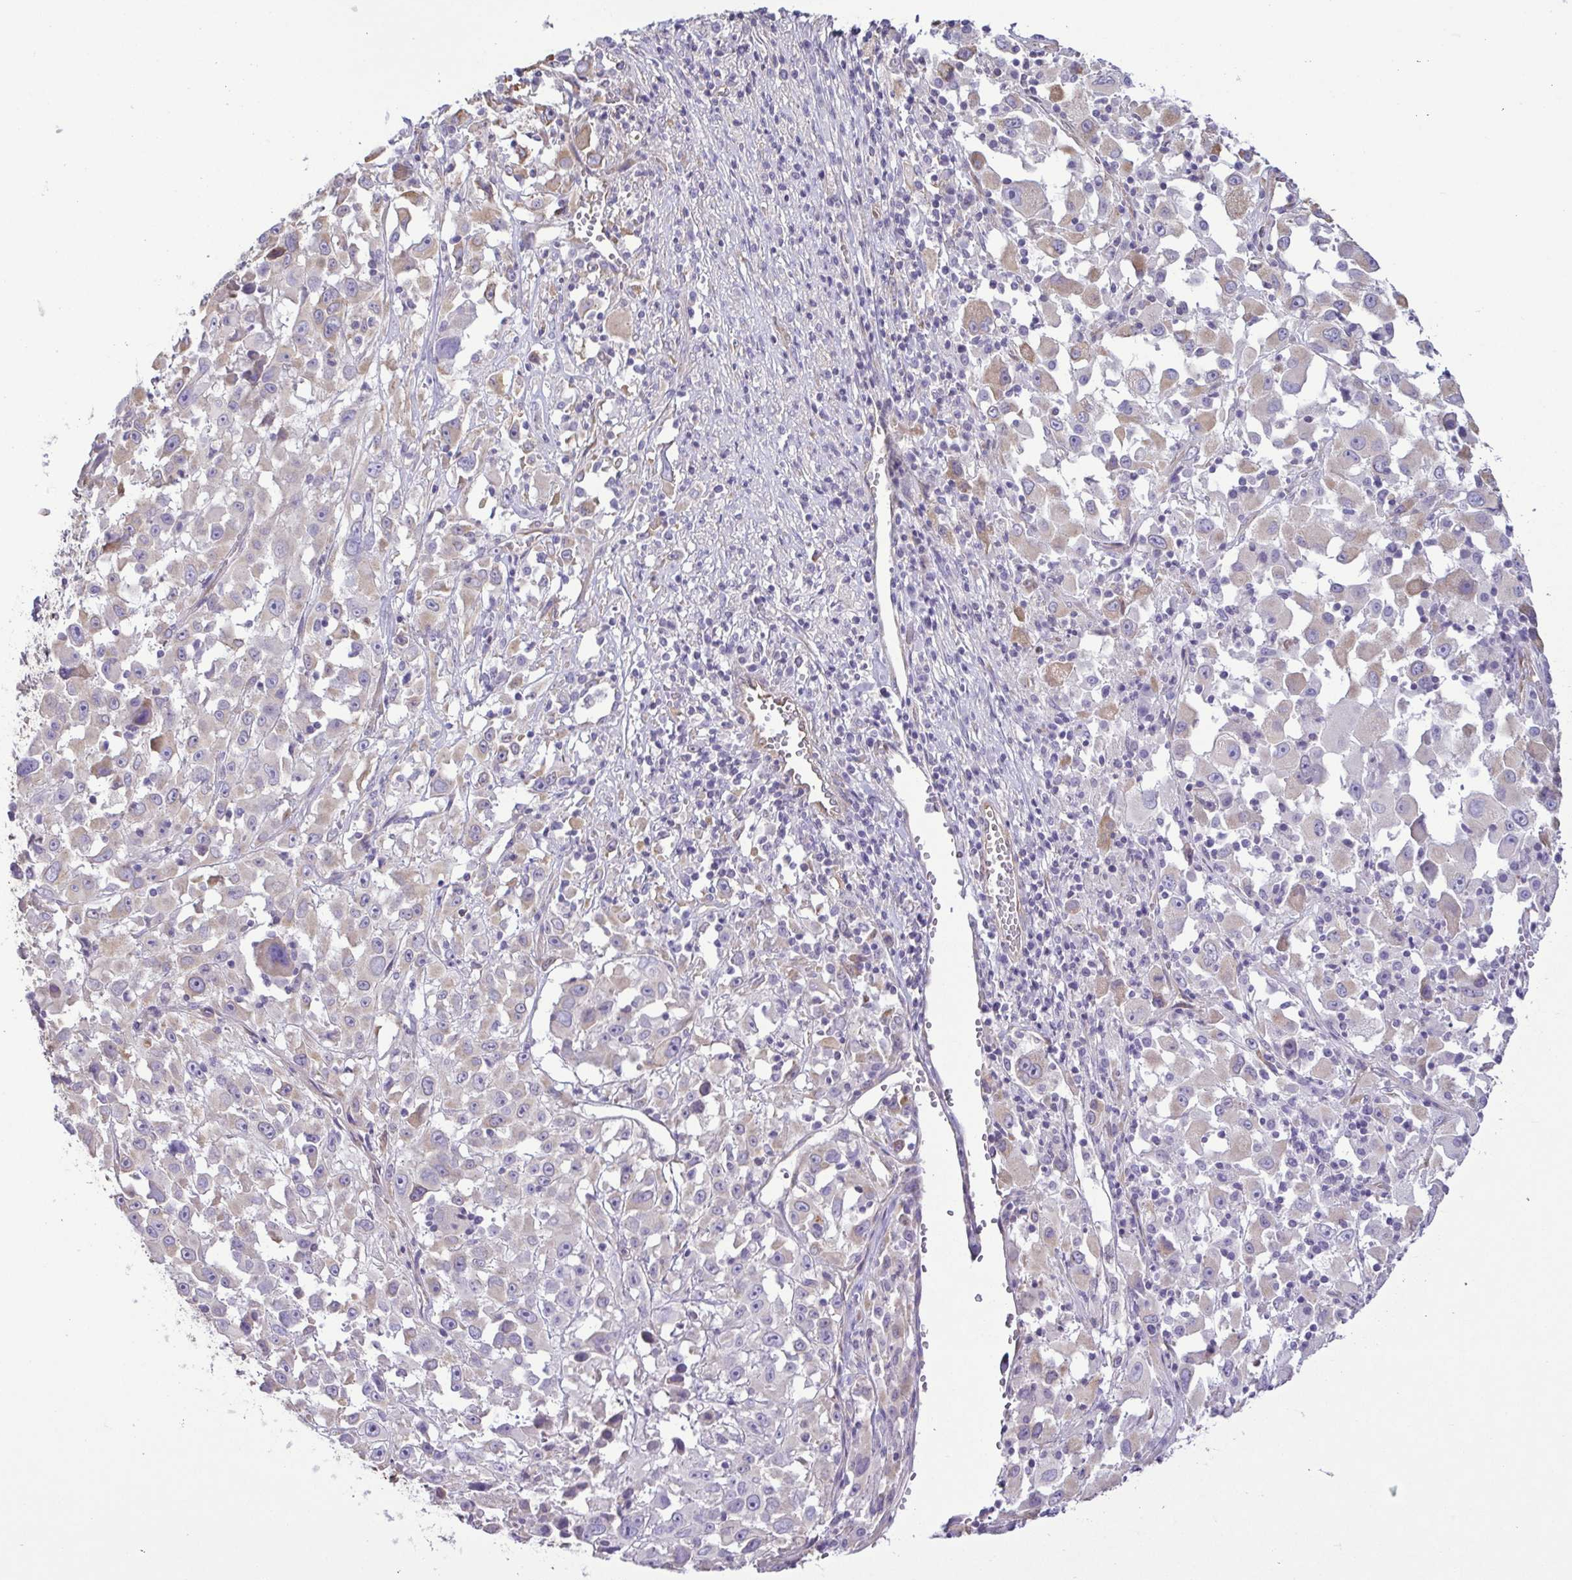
{"staining": {"intensity": "weak", "quantity": "25%-75%", "location": "cytoplasmic/membranous"}, "tissue": "melanoma", "cell_type": "Tumor cells", "image_type": "cancer", "snomed": [{"axis": "morphology", "description": "Malignant melanoma, Metastatic site"}, {"axis": "topography", "description": "Soft tissue"}], "caption": "This is an image of immunohistochemistry (IHC) staining of malignant melanoma (metastatic site), which shows weak positivity in the cytoplasmic/membranous of tumor cells.", "gene": "MYL10", "patient": {"sex": "male", "age": 50}}